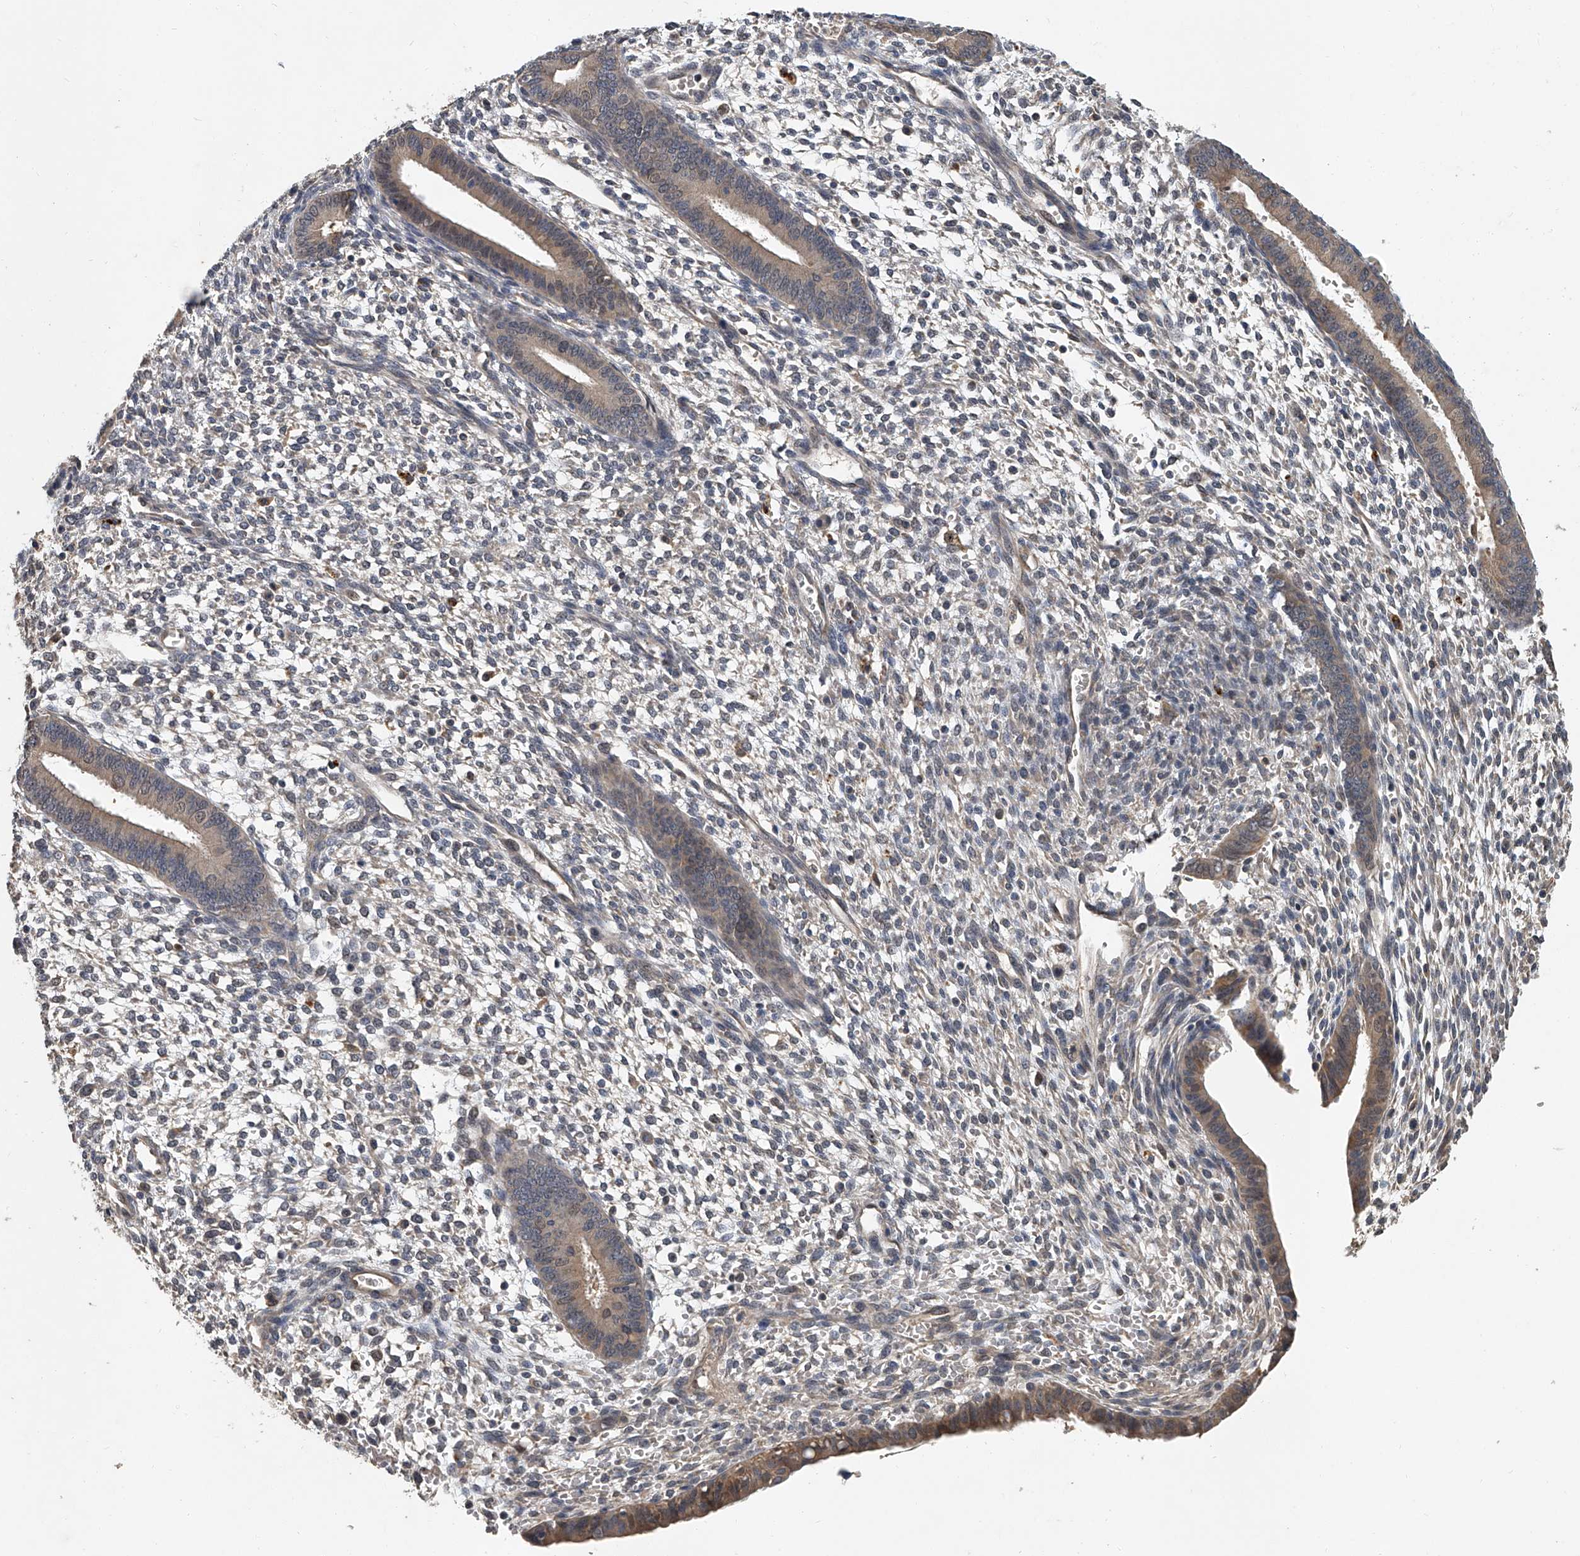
{"staining": {"intensity": "weak", "quantity": "<25%", "location": "cytoplasmic/membranous"}, "tissue": "endometrium", "cell_type": "Cells in endometrial stroma", "image_type": "normal", "snomed": [{"axis": "morphology", "description": "Normal tissue, NOS"}, {"axis": "topography", "description": "Endometrium"}], "caption": "An IHC image of unremarkable endometrium is shown. There is no staining in cells in endometrial stroma of endometrium. (IHC, brightfield microscopy, high magnification).", "gene": "JAG2", "patient": {"sex": "female", "age": 46}}